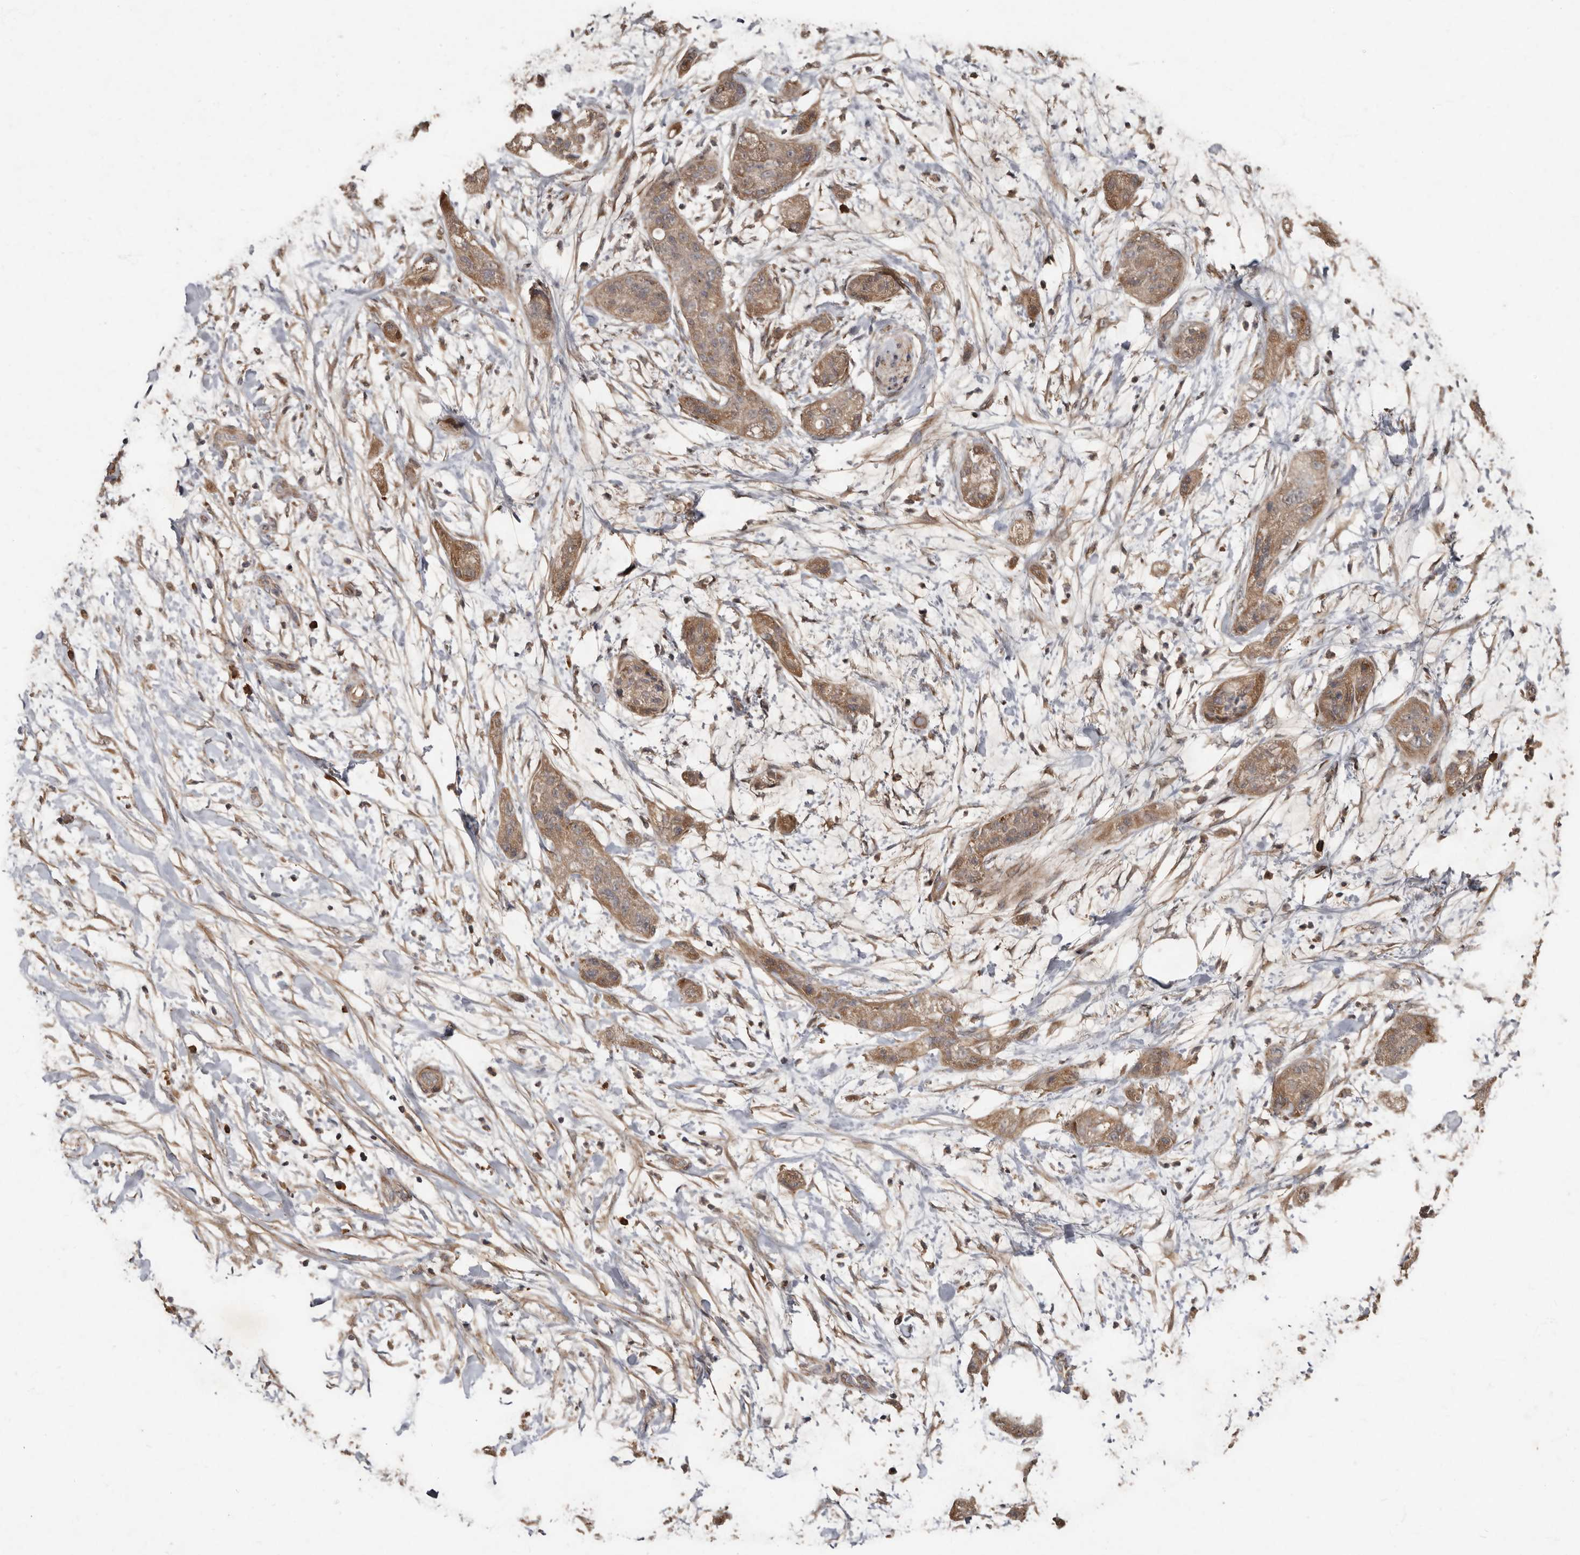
{"staining": {"intensity": "moderate", "quantity": ">75%", "location": "cytoplasmic/membranous"}, "tissue": "pancreatic cancer", "cell_type": "Tumor cells", "image_type": "cancer", "snomed": [{"axis": "morphology", "description": "Adenocarcinoma, NOS"}, {"axis": "topography", "description": "Pancreas"}], "caption": "Brown immunohistochemical staining in adenocarcinoma (pancreatic) demonstrates moderate cytoplasmic/membranous expression in about >75% of tumor cells. The staining is performed using DAB brown chromogen to label protein expression. The nuclei are counter-stained blue using hematoxylin.", "gene": "KIF26B", "patient": {"sex": "female", "age": 78}}